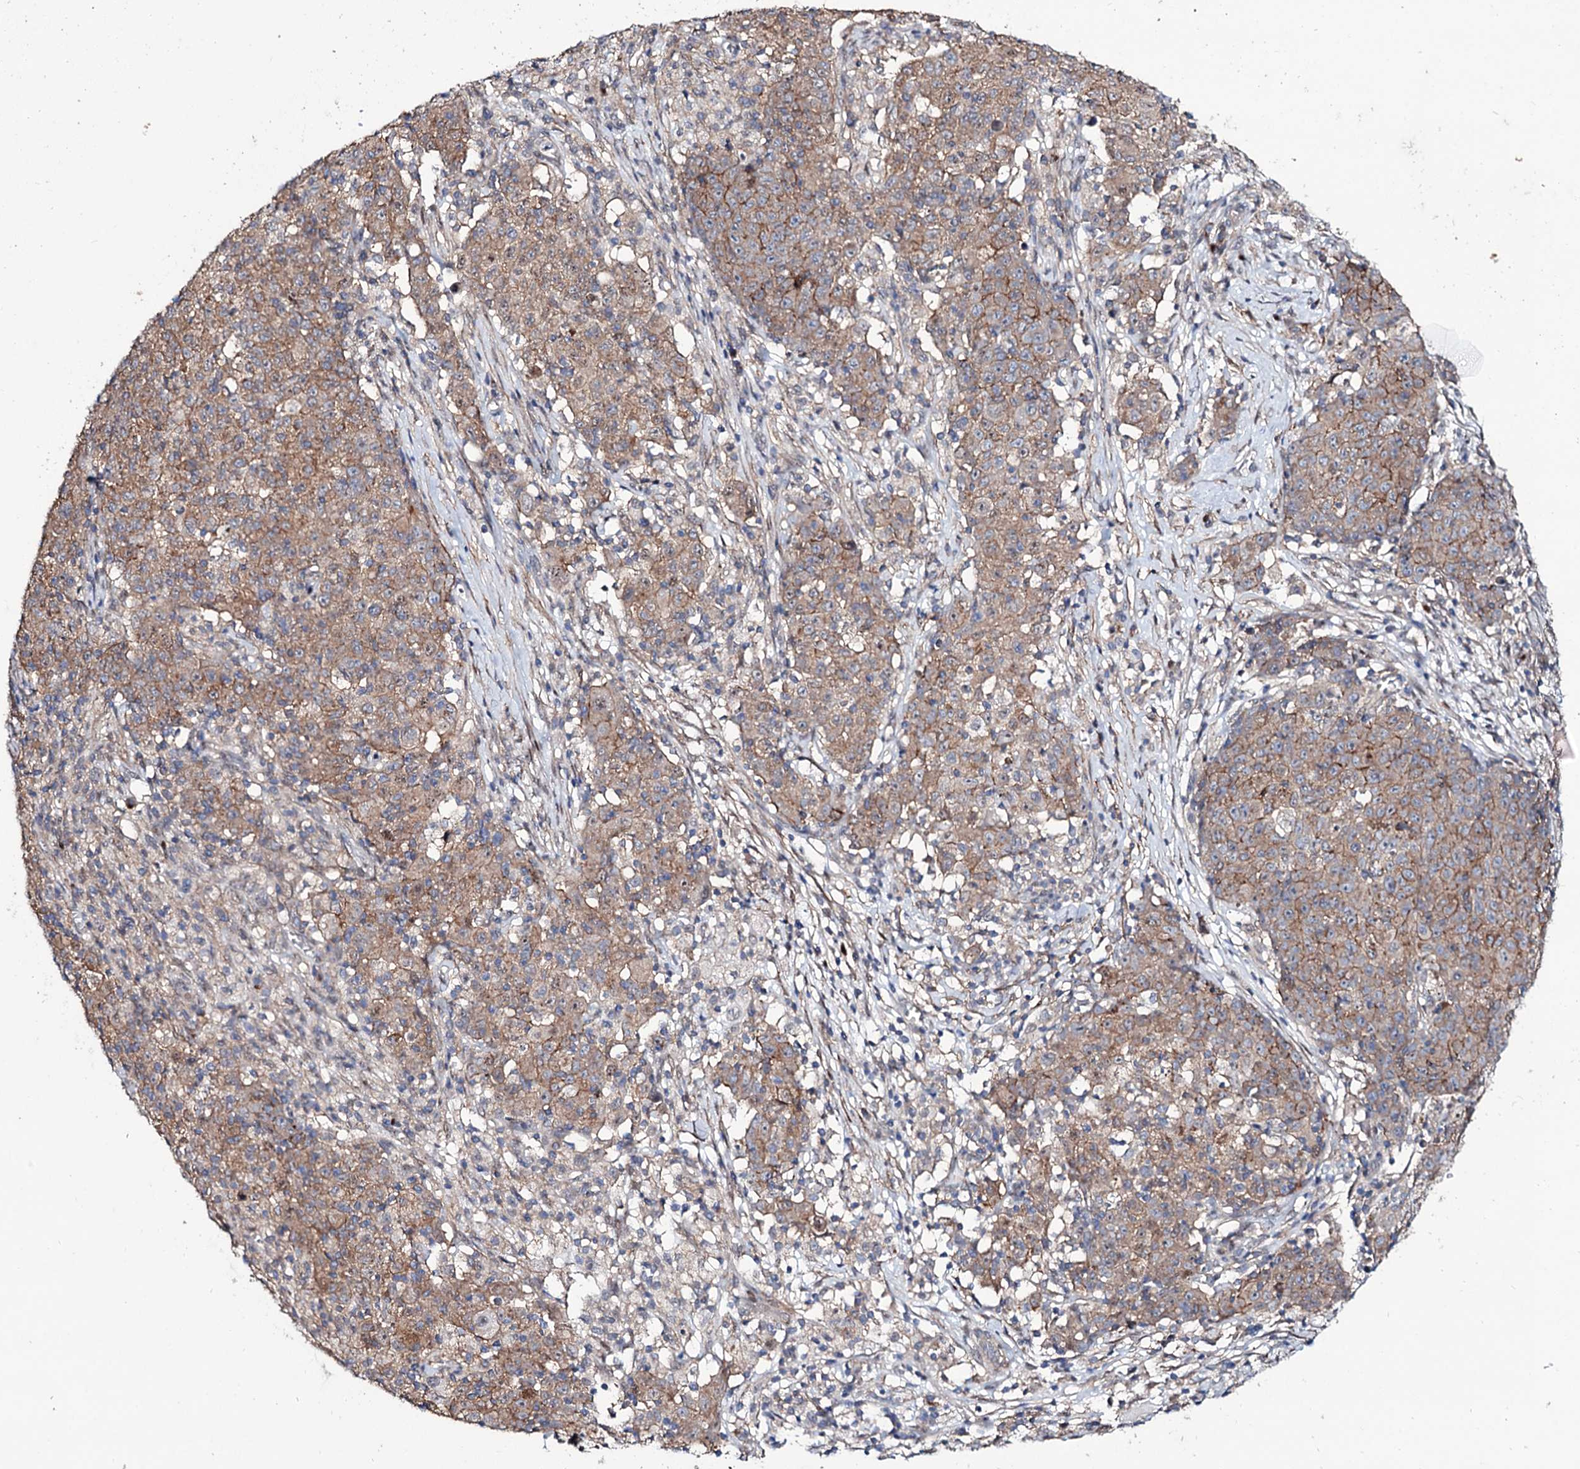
{"staining": {"intensity": "moderate", "quantity": ">75%", "location": "cytoplasmic/membranous"}, "tissue": "ovarian cancer", "cell_type": "Tumor cells", "image_type": "cancer", "snomed": [{"axis": "morphology", "description": "Carcinoma, endometroid"}, {"axis": "topography", "description": "Ovary"}], "caption": "A medium amount of moderate cytoplasmic/membranous positivity is appreciated in approximately >75% of tumor cells in ovarian cancer tissue. (brown staining indicates protein expression, while blue staining denotes nuclei).", "gene": "SEC24A", "patient": {"sex": "female", "age": 42}}